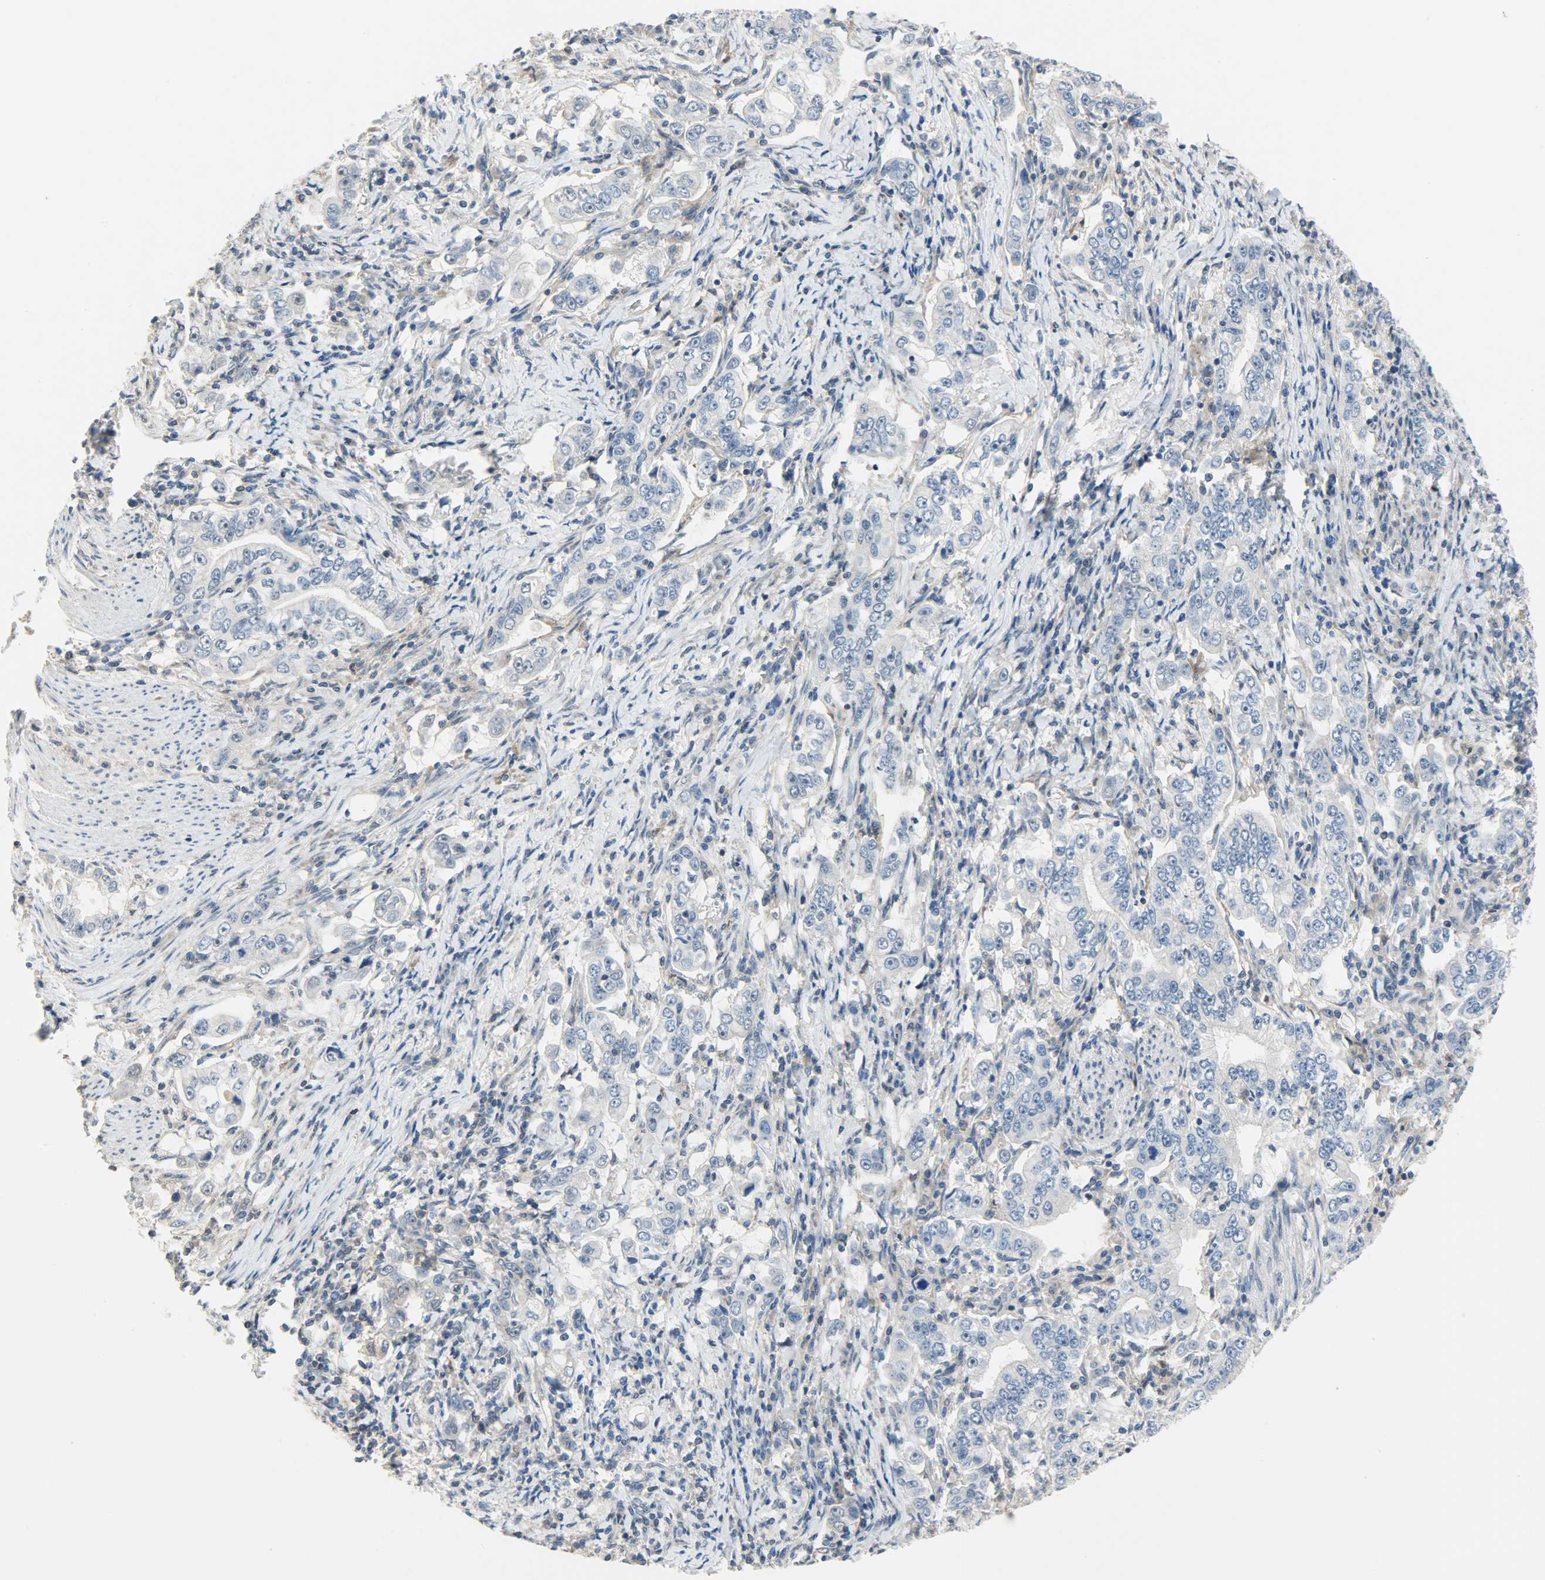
{"staining": {"intensity": "moderate", "quantity": "25%-75%", "location": "cytoplasmic/membranous"}, "tissue": "stomach cancer", "cell_type": "Tumor cells", "image_type": "cancer", "snomed": [{"axis": "morphology", "description": "Adenocarcinoma, NOS"}, {"axis": "topography", "description": "Stomach, lower"}], "caption": "Stomach cancer stained for a protein (brown) shows moderate cytoplasmic/membranous positive positivity in approximately 25%-75% of tumor cells.", "gene": "TRIM21", "patient": {"sex": "female", "age": 72}}